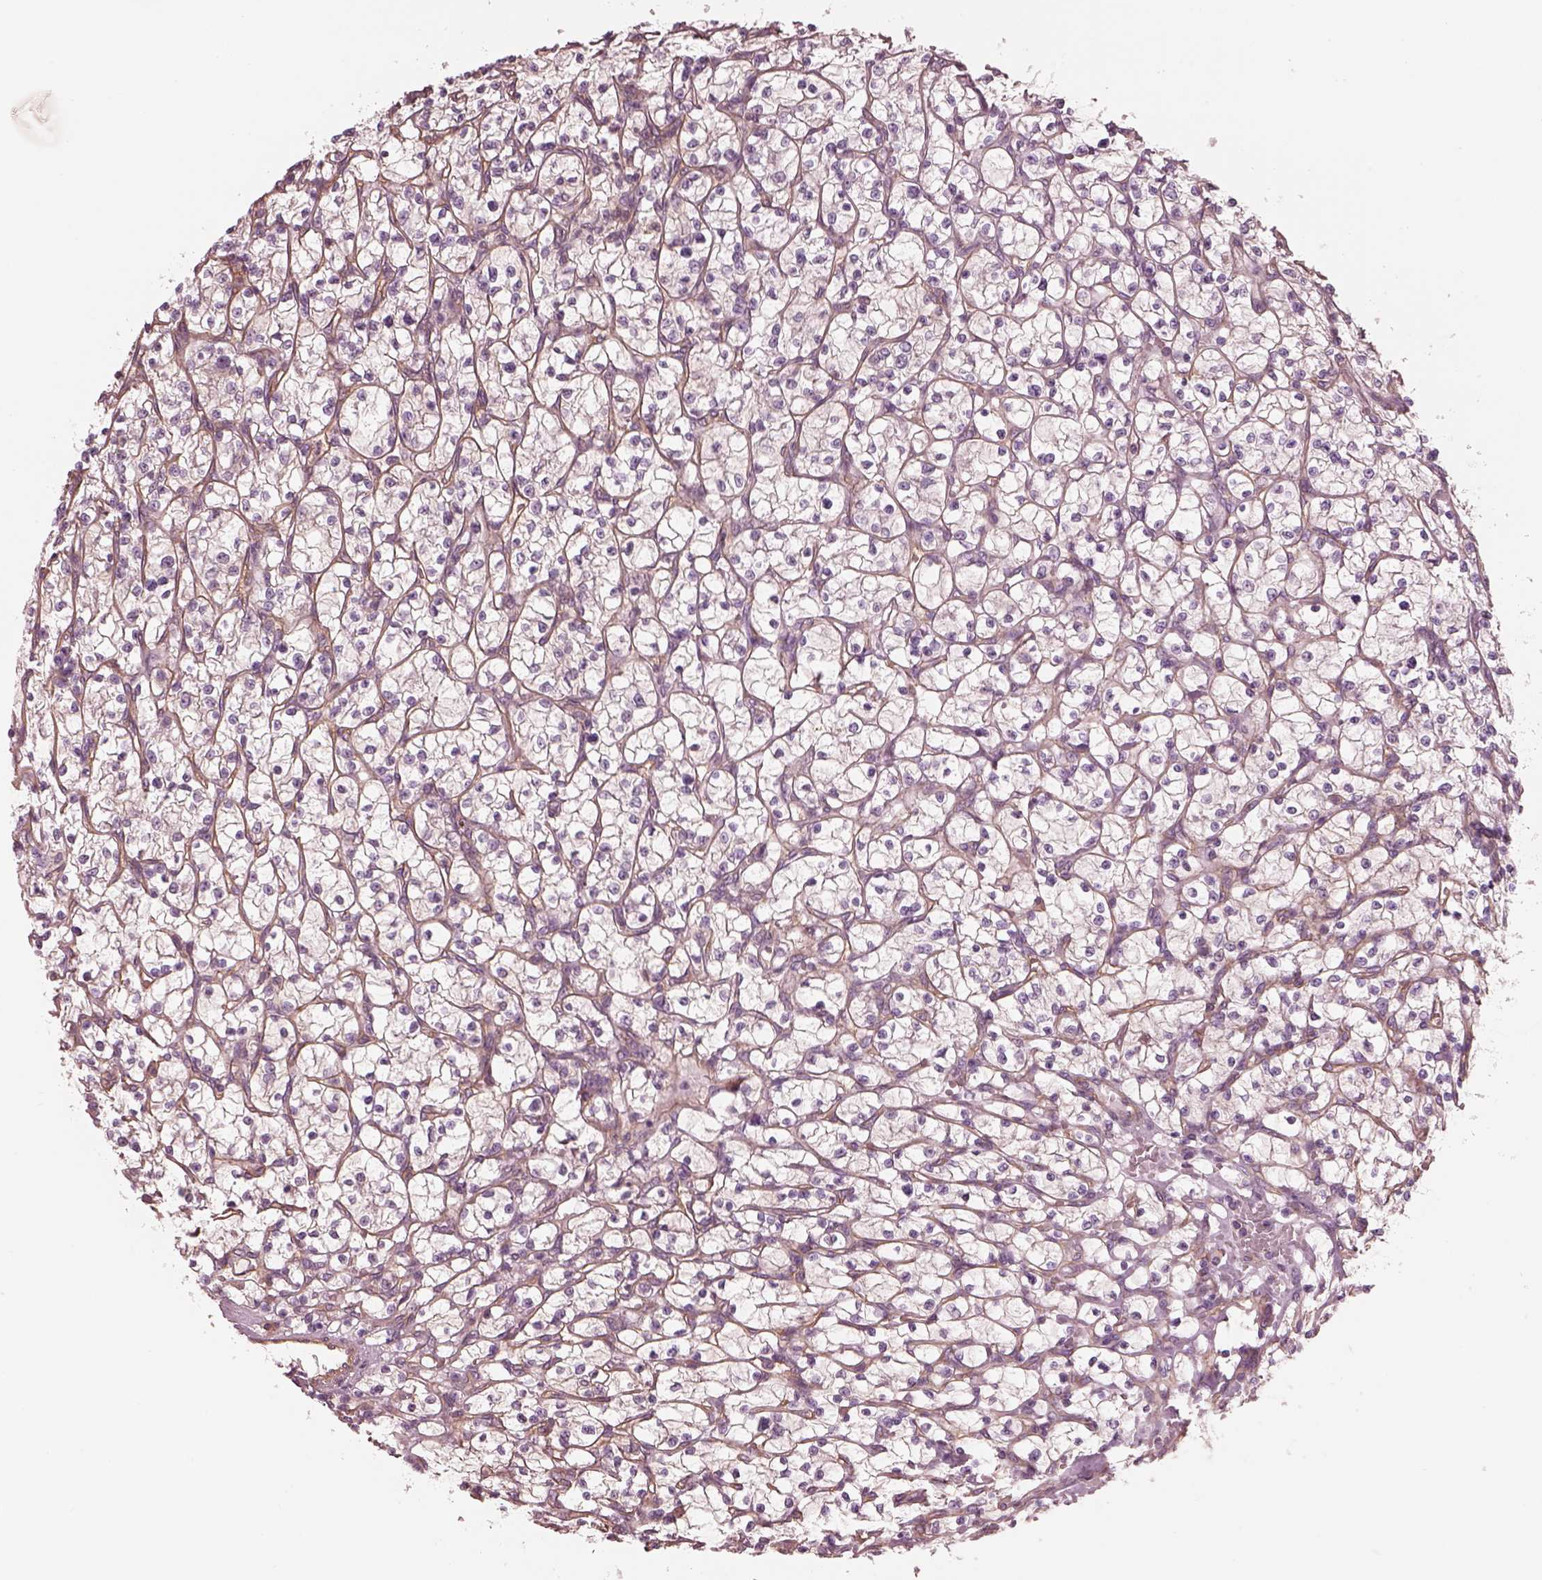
{"staining": {"intensity": "weak", "quantity": "25%-75%", "location": "cytoplasmic/membranous"}, "tissue": "renal cancer", "cell_type": "Tumor cells", "image_type": "cancer", "snomed": [{"axis": "morphology", "description": "Adenocarcinoma, NOS"}, {"axis": "topography", "description": "Kidney"}], "caption": "This photomicrograph reveals IHC staining of human adenocarcinoma (renal), with low weak cytoplasmic/membranous expression in approximately 25%-75% of tumor cells.", "gene": "ELAPOR1", "patient": {"sex": "female", "age": 64}}